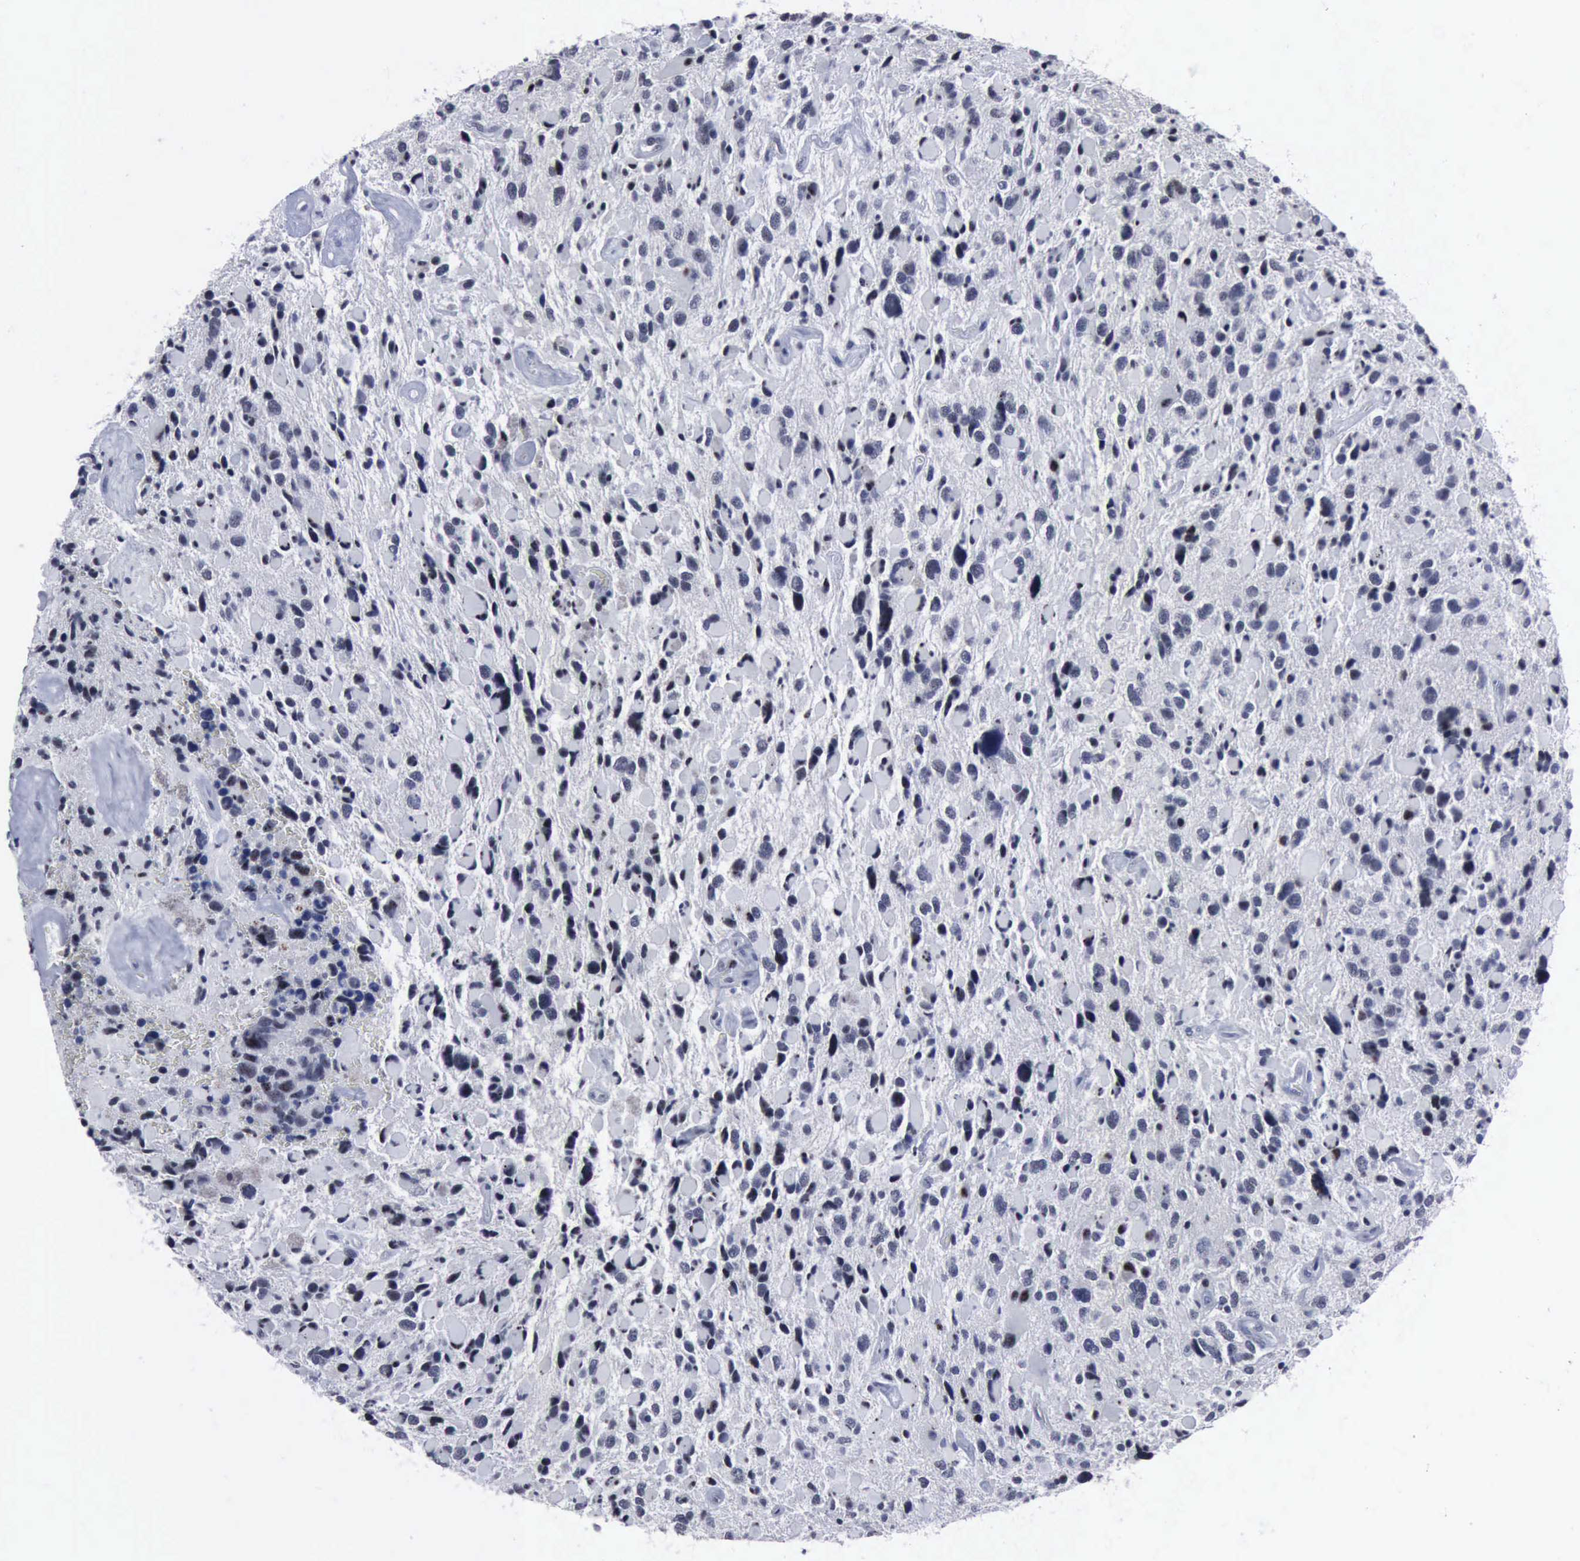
{"staining": {"intensity": "negative", "quantity": "none", "location": "none"}, "tissue": "glioma", "cell_type": "Tumor cells", "image_type": "cancer", "snomed": [{"axis": "morphology", "description": "Glioma, malignant, High grade"}, {"axis": "topography", "description": "Brain"}], "caption": "Immunohistochemical staining of human malignant glioma (high-grade) shows no significant positivity in tumor cells.", "gene": "BRD1", "patient": {"sex": "female", "age": 37}}